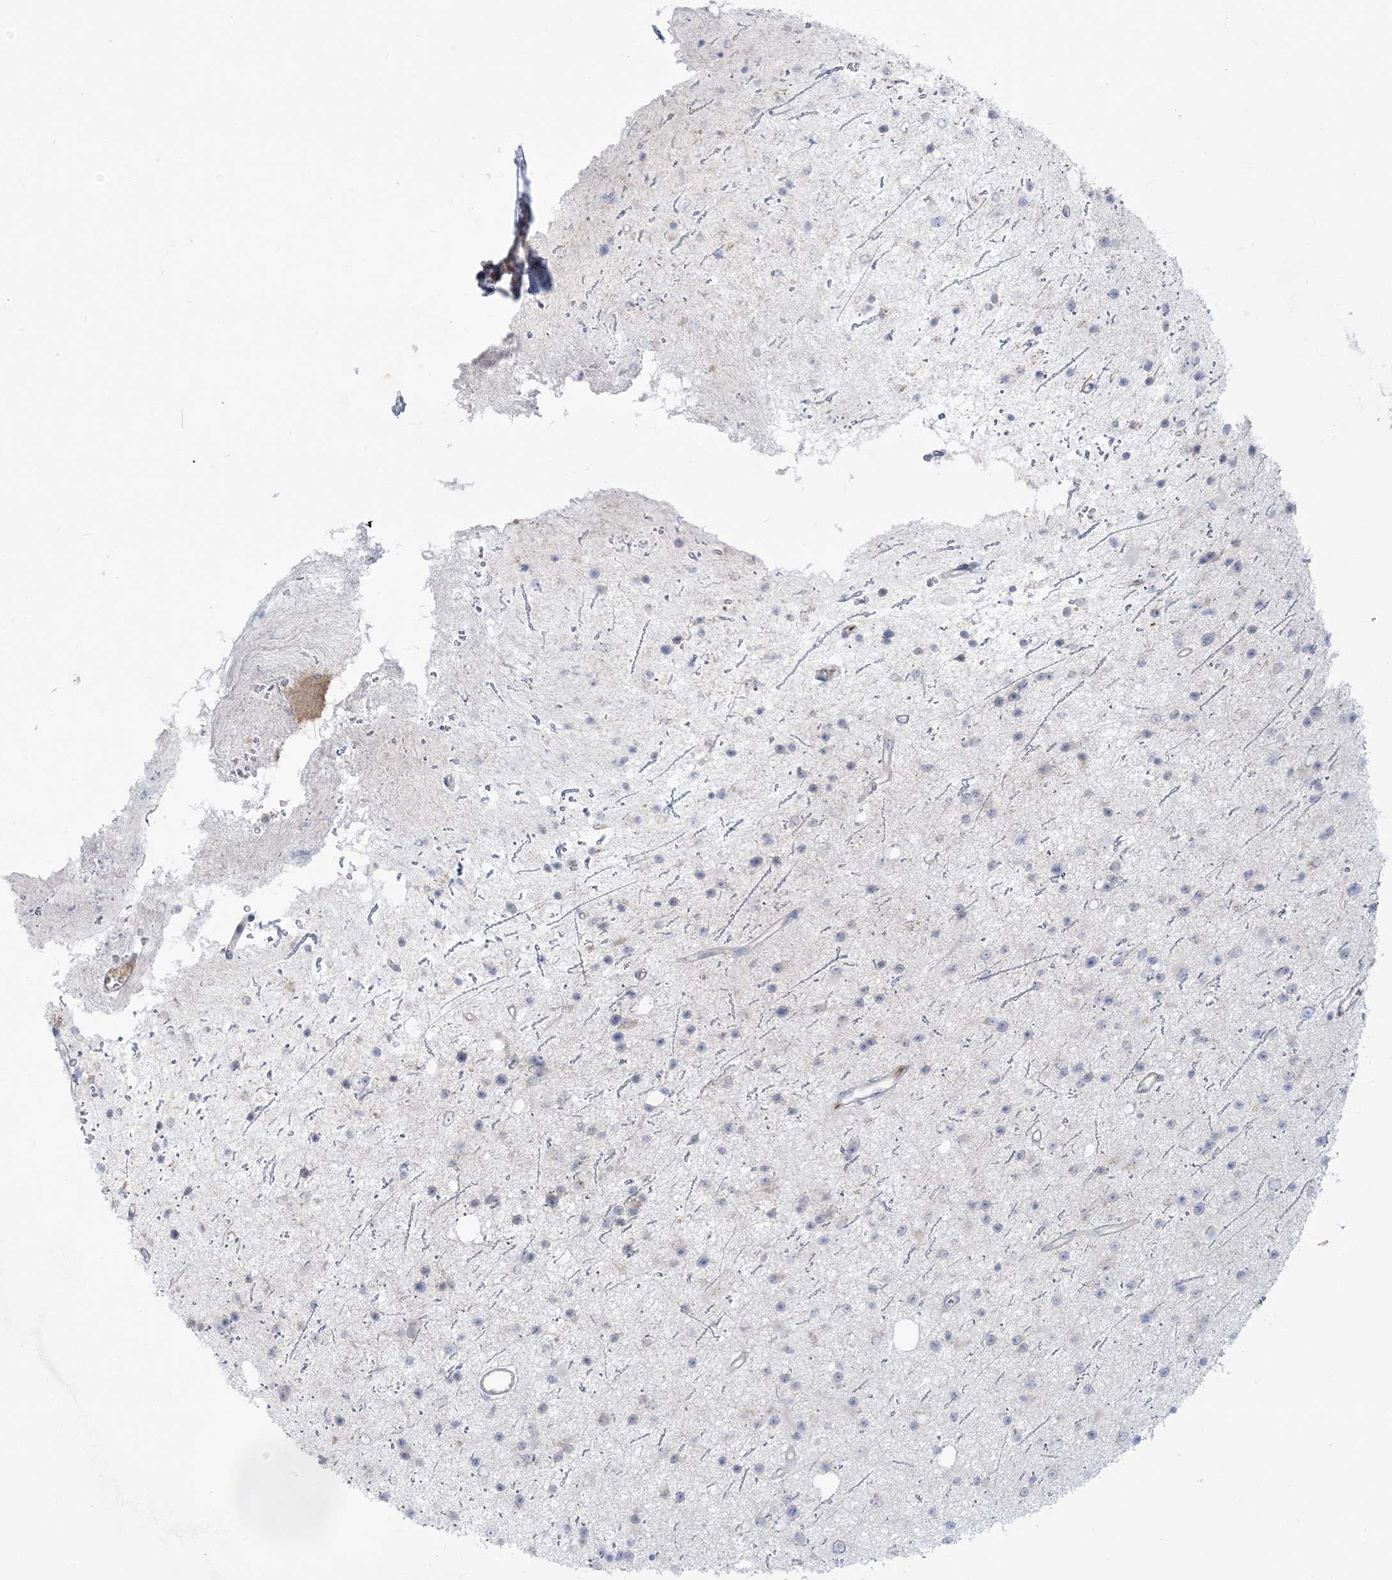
{"staining": {"intensity": "negative", "quantity": "none", "location": "none"}, "tissue": "glioma", "cell_type": "Tumor cells", "image_type": "cancer", "snomed": [{"axis": "morphology", "description": "Glioma, malignant, Low grade"}, {"axis": "topography", "description": "Cerebral cortex"}], "caption": "The immunohistochemistry image has no significant staining in tumor cells of malignant glioma (low-grade) tissue.", "gene": "GPAT2", "patient": {"sex": "female", "age": 39}}